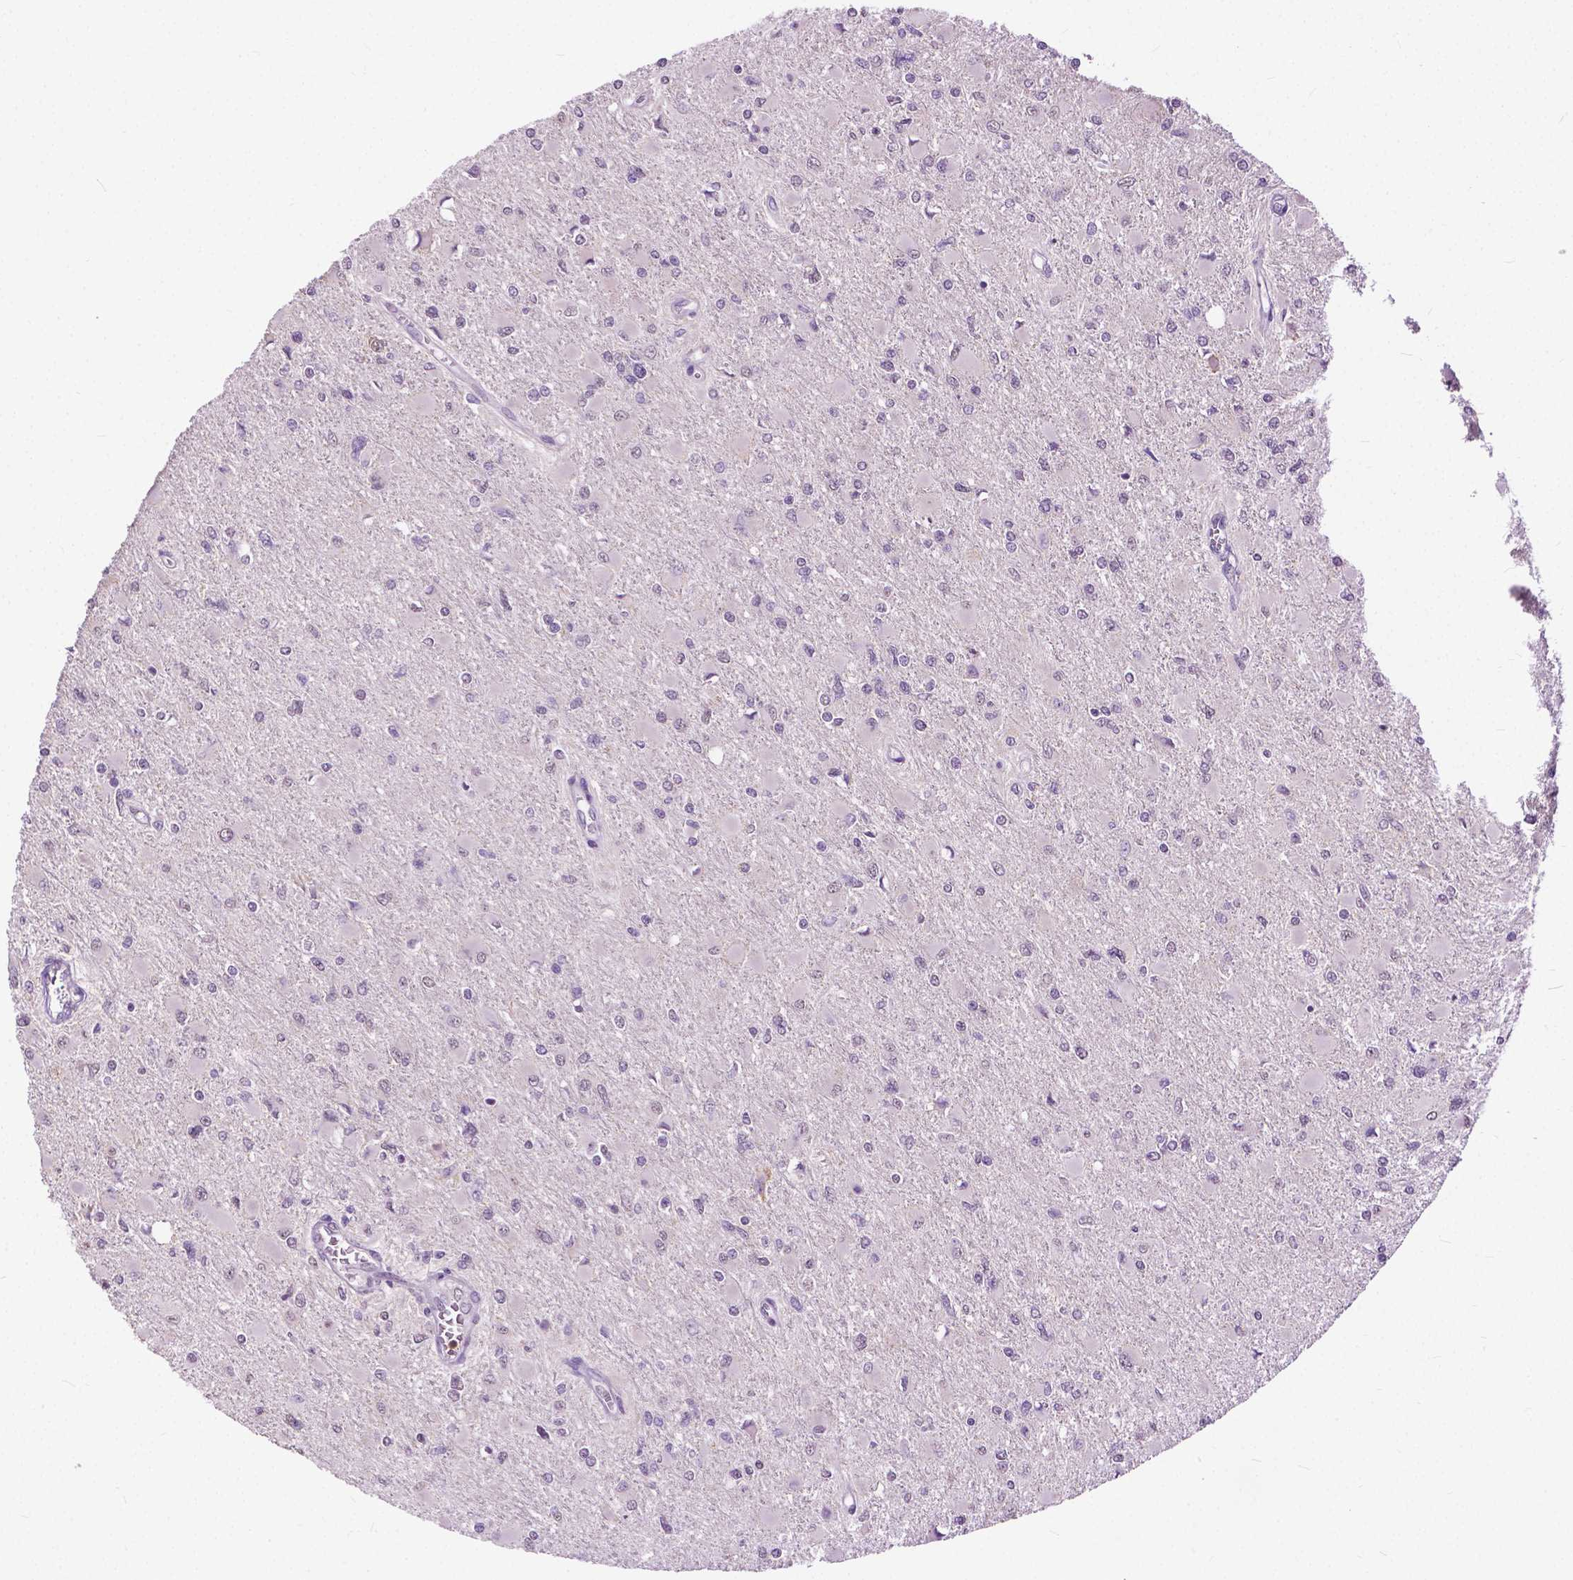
{"staining": {"intensity": "negative", "quantity": "none", "location": "none"}, "tissue": "glioma", "cell_type": "Tumor cells", "image_type": "cancer", "snomed": [{"axis": "morphology", "description": "Glioma, malignant, High grade"}, {"axis": "topography", "description": "Cerebral cortex"}], "caption": "Malignant glioma (high-grade) stained for a protein using immunohistochemistry displays no positivity tumor cells.", "gene": "TTC9B", "patient": {"sex": "female", "age": 36}}